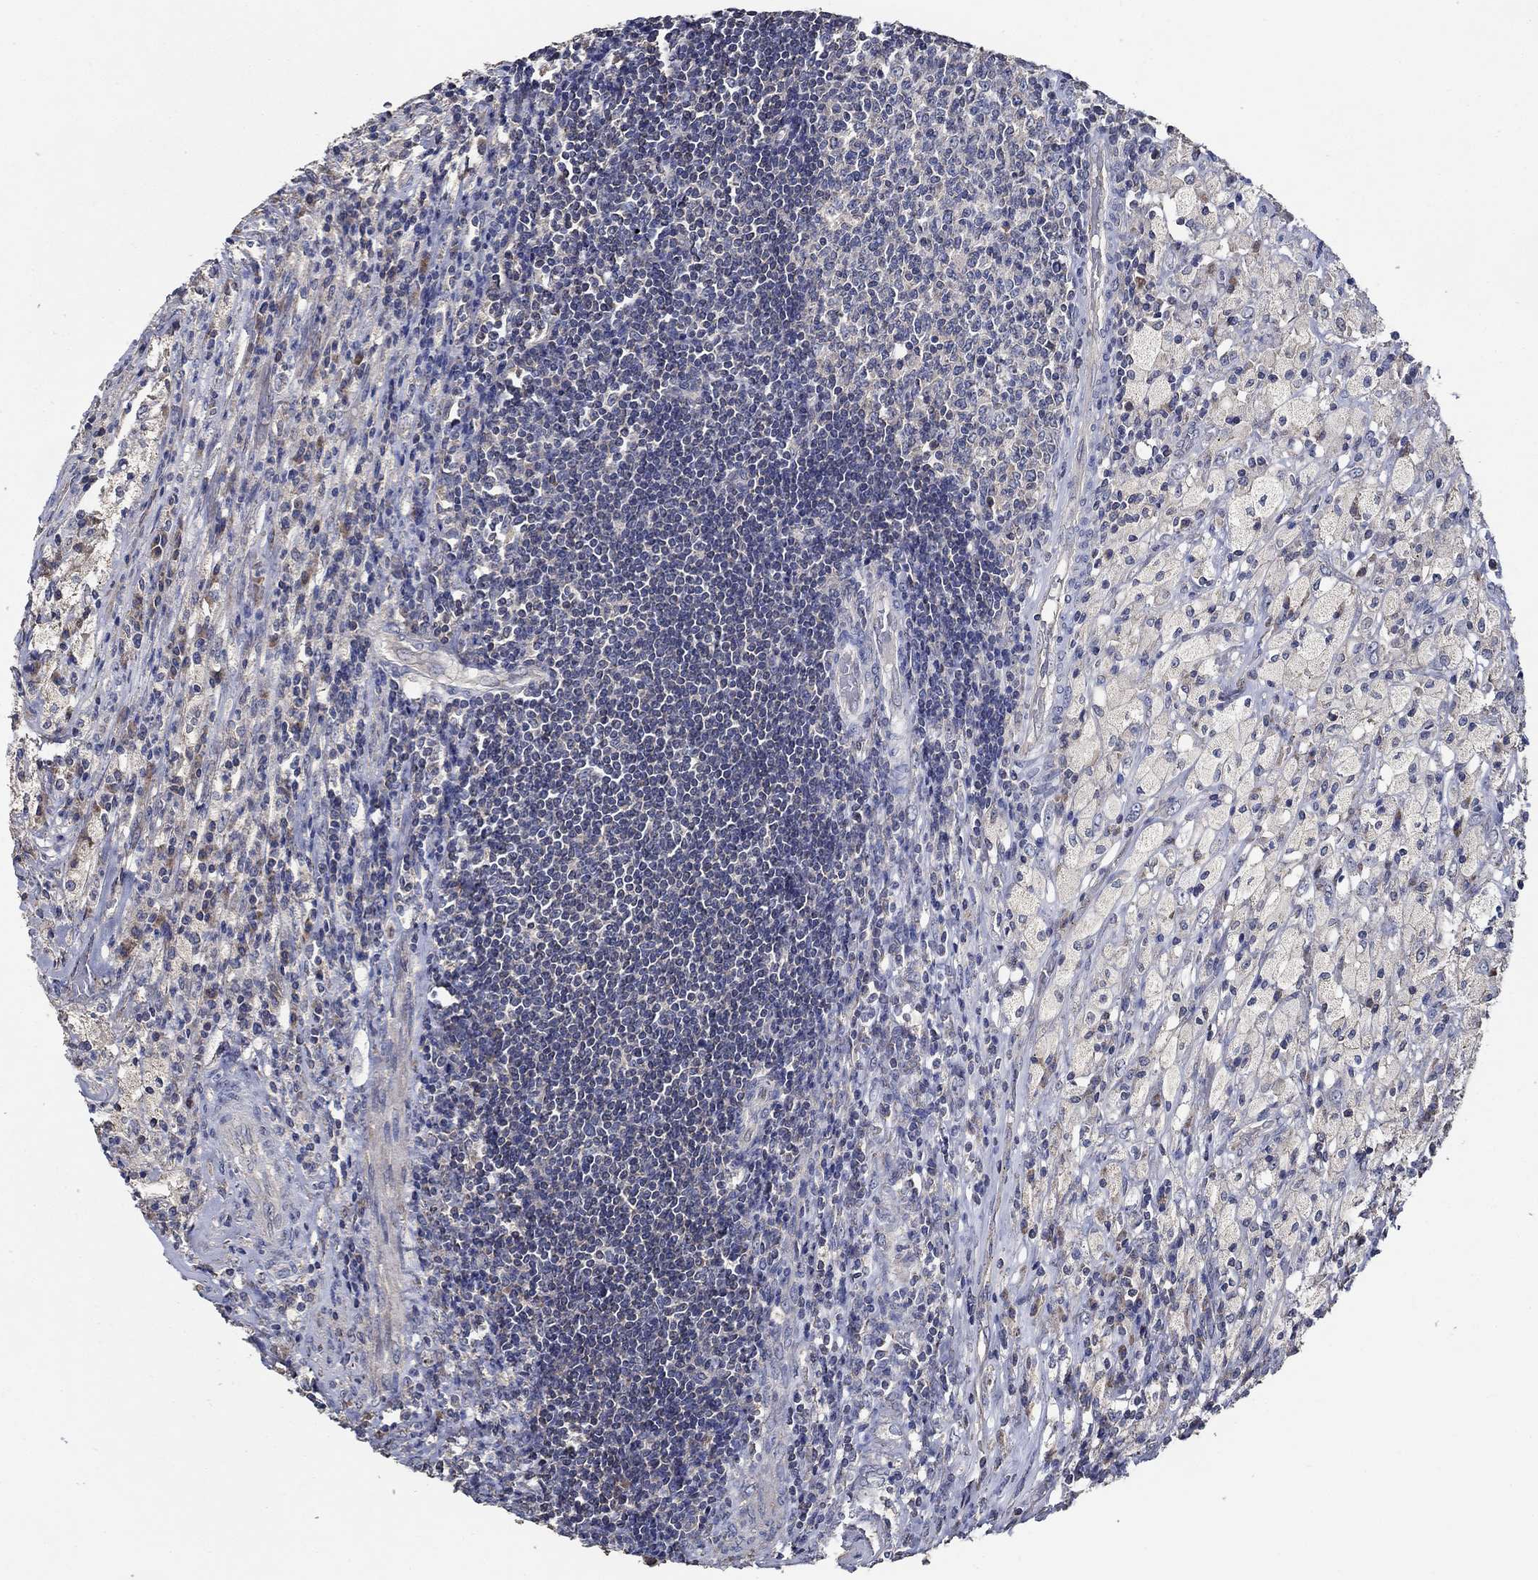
{"staining": {"intensity": "negative", "quantity": "none", "location": "none"}, "tissue": "testis cancer", "cell_type": "Tumor cells", "image_type": "cancer", "snomed": [{"axis": "morphology", "description": "Necrosis, NOS"}, {"axis": "morphology", "description": "Carcinoma, Embryonal, NOS"}, {"axis": "topography", "description": "Testis"}], "caption": "Immunohistochemistry micrograph of neoplastic tissue: testis embryonal carcinoma stained with DAB displays no significant protein expression in tumor cells. Nuclei are stained in blue.", "gene": "WDR53", "patient": {"sex": "male", "age": 19}}